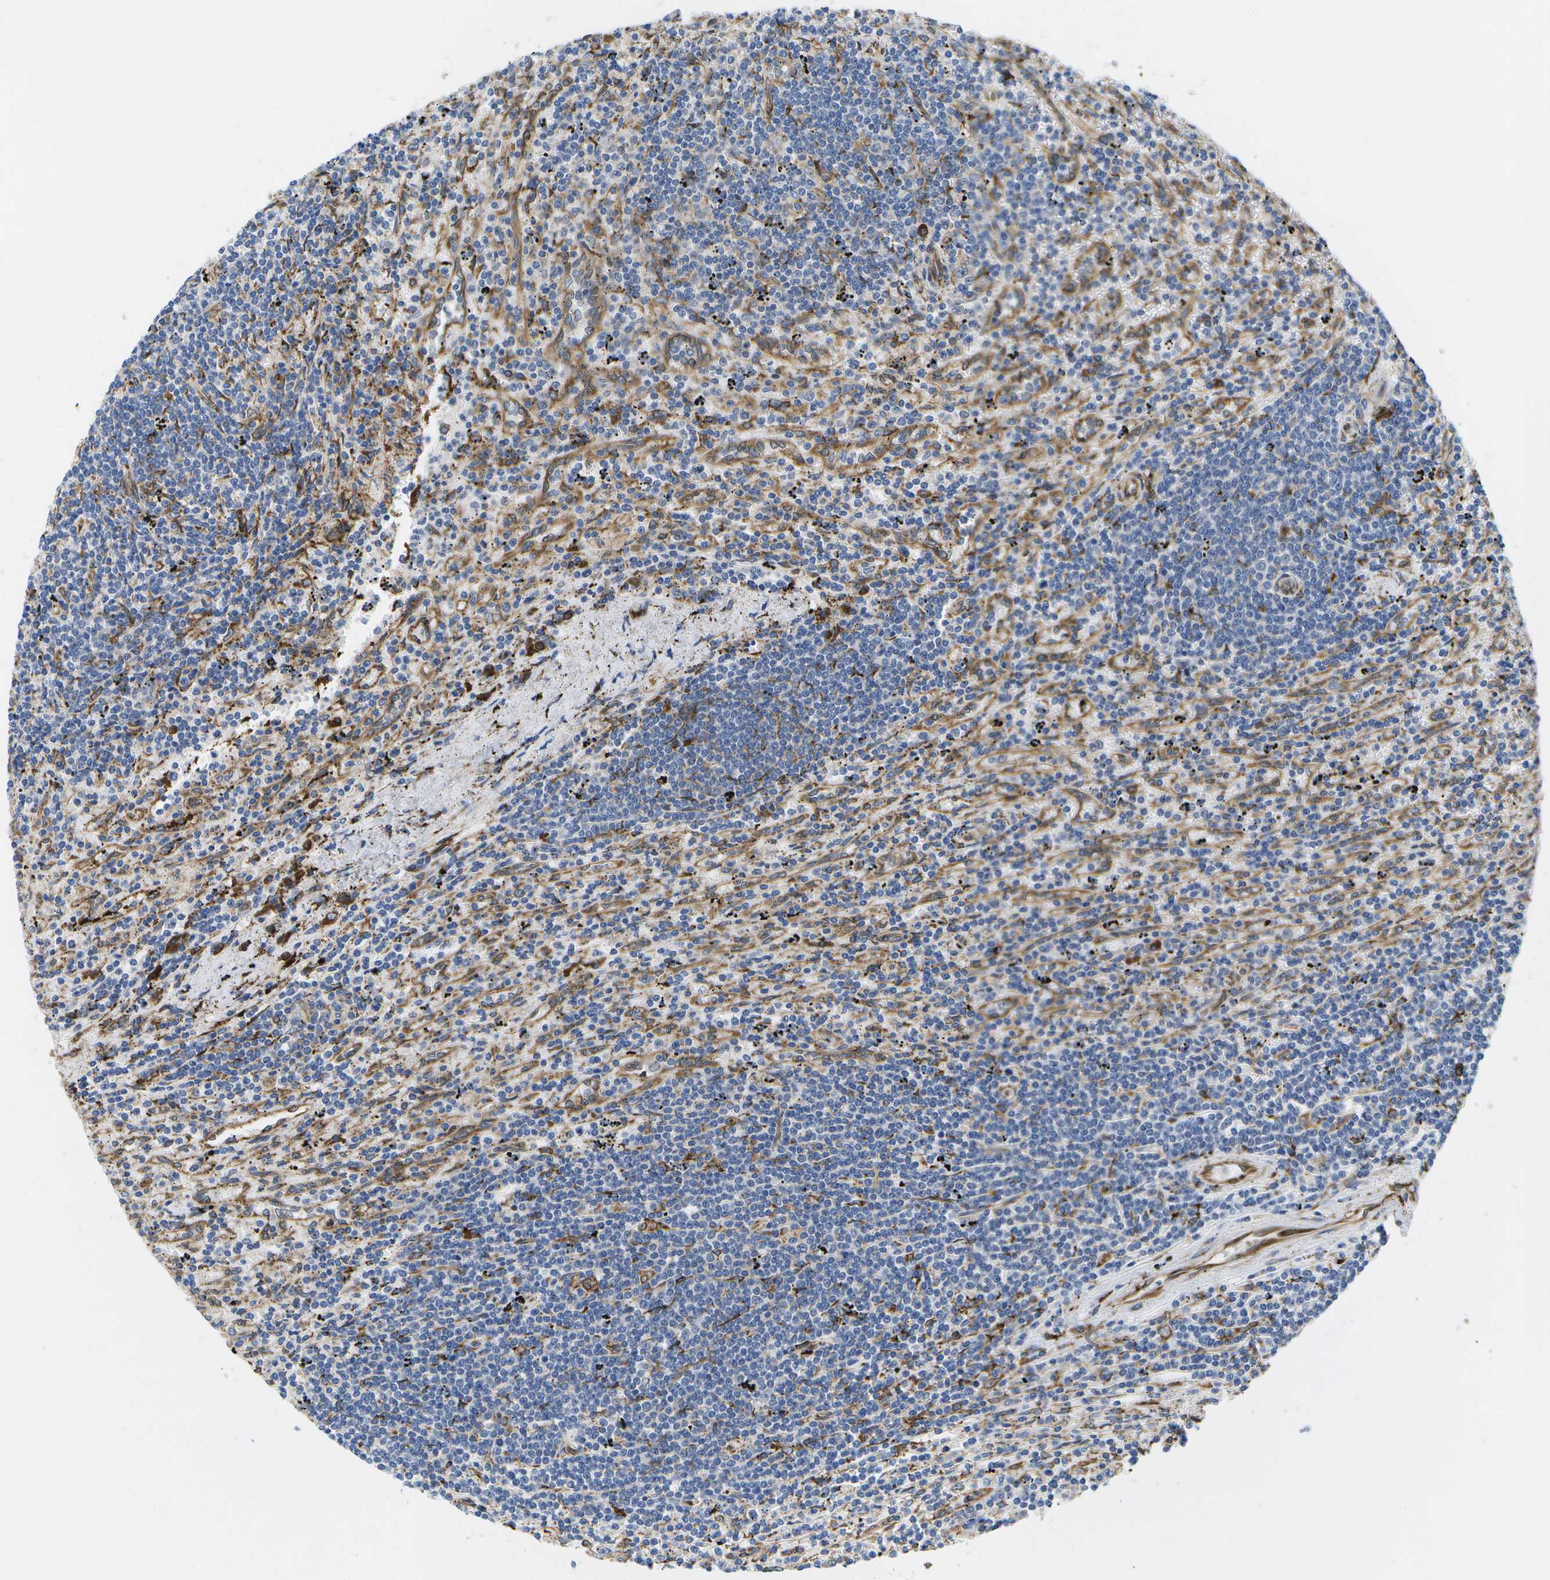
{"staining": {"intensity": "moderate", "quantity": "<25%", "location": "cytoplasmic/membranous"}, "tissue": "lymphoma", "cell_type": "Tumor cells", "image_type": "cancer", "snomed": [{"axis": "morphology", "description": "Malignant lymphoma, non-Hodgkin's type, Low grade"}, {"axis": "topography", "description": "Spleen"}], "caption": "Lymphoma was stained to show a protein in brown. There is low levels of moderate cytoplasmic/membranous positivity in approximately <25% of tumor cells.", "gene": "ZDHHC17", "patient": {"sex": "male", "age": 76}}